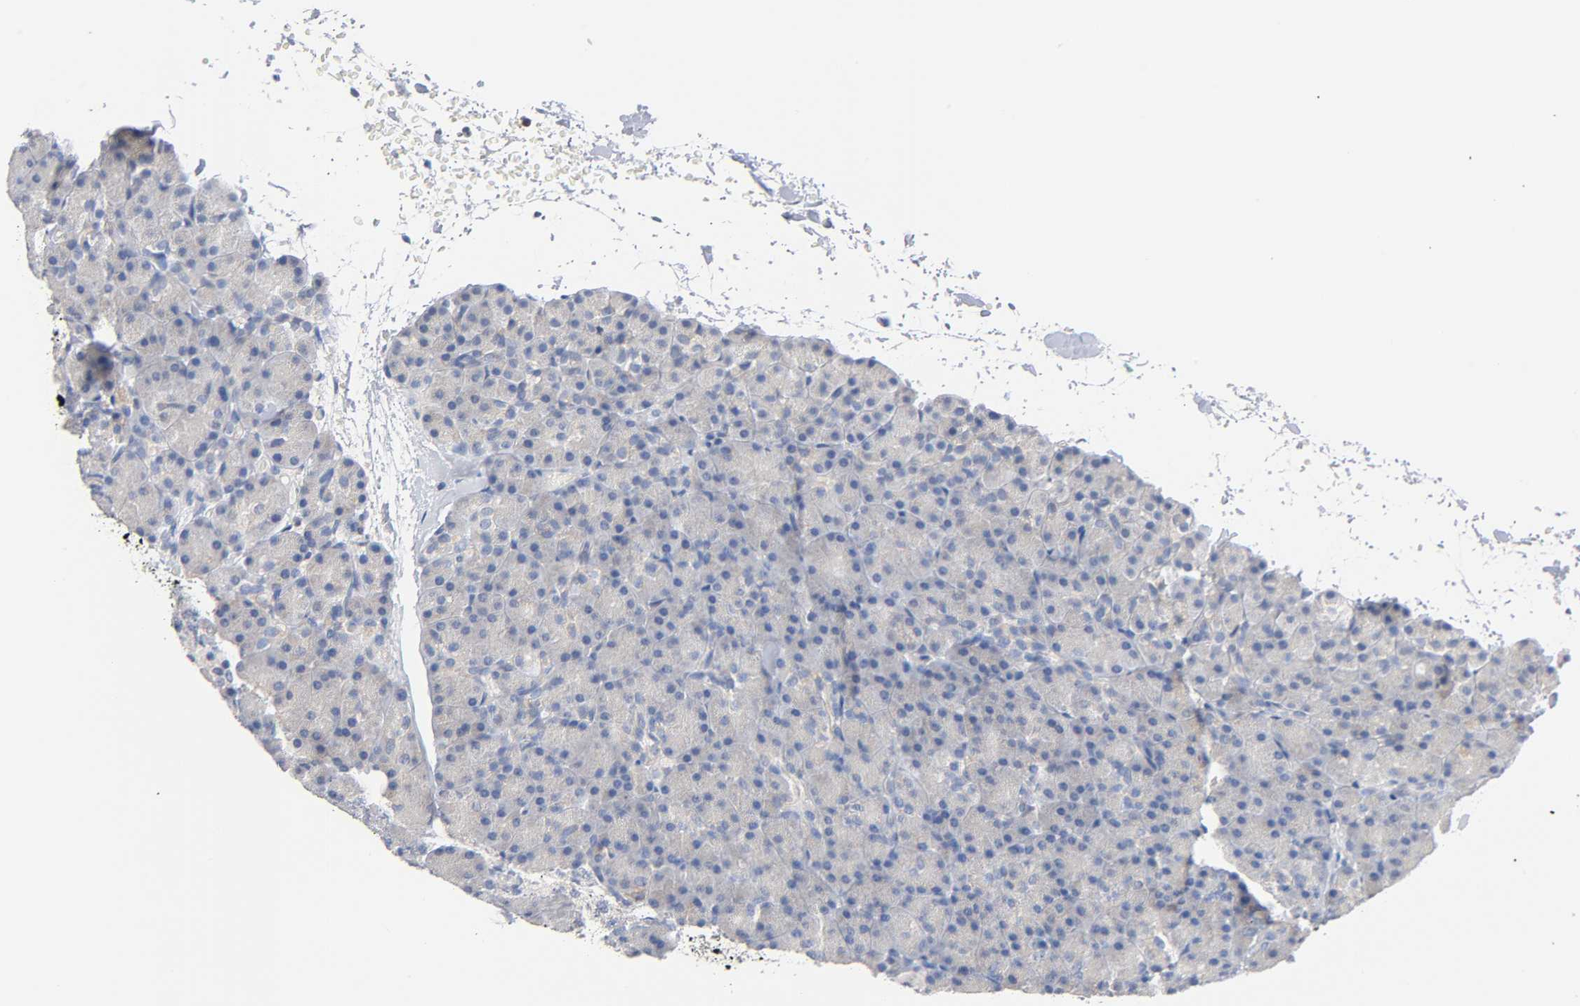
{"staining": {"intensity": "negative", "quantity": "none", "location": "none"}, "tissue": "pancreas", "cell_type": "Exocrine glandular cells", "image_type": "normal", "snomed": [{"axis": "morphology", "description": "Normal tissue, NOS"}, {"axis": "topography", "description": "Pancreas"}], "caption": "Human pancreas stained for a protein using immunohistochemistry (IHC) demonstrates no expression in exocrine glandular cells.", "gene": "MALT1", "patient": {"sex": "female", "age": 43}}